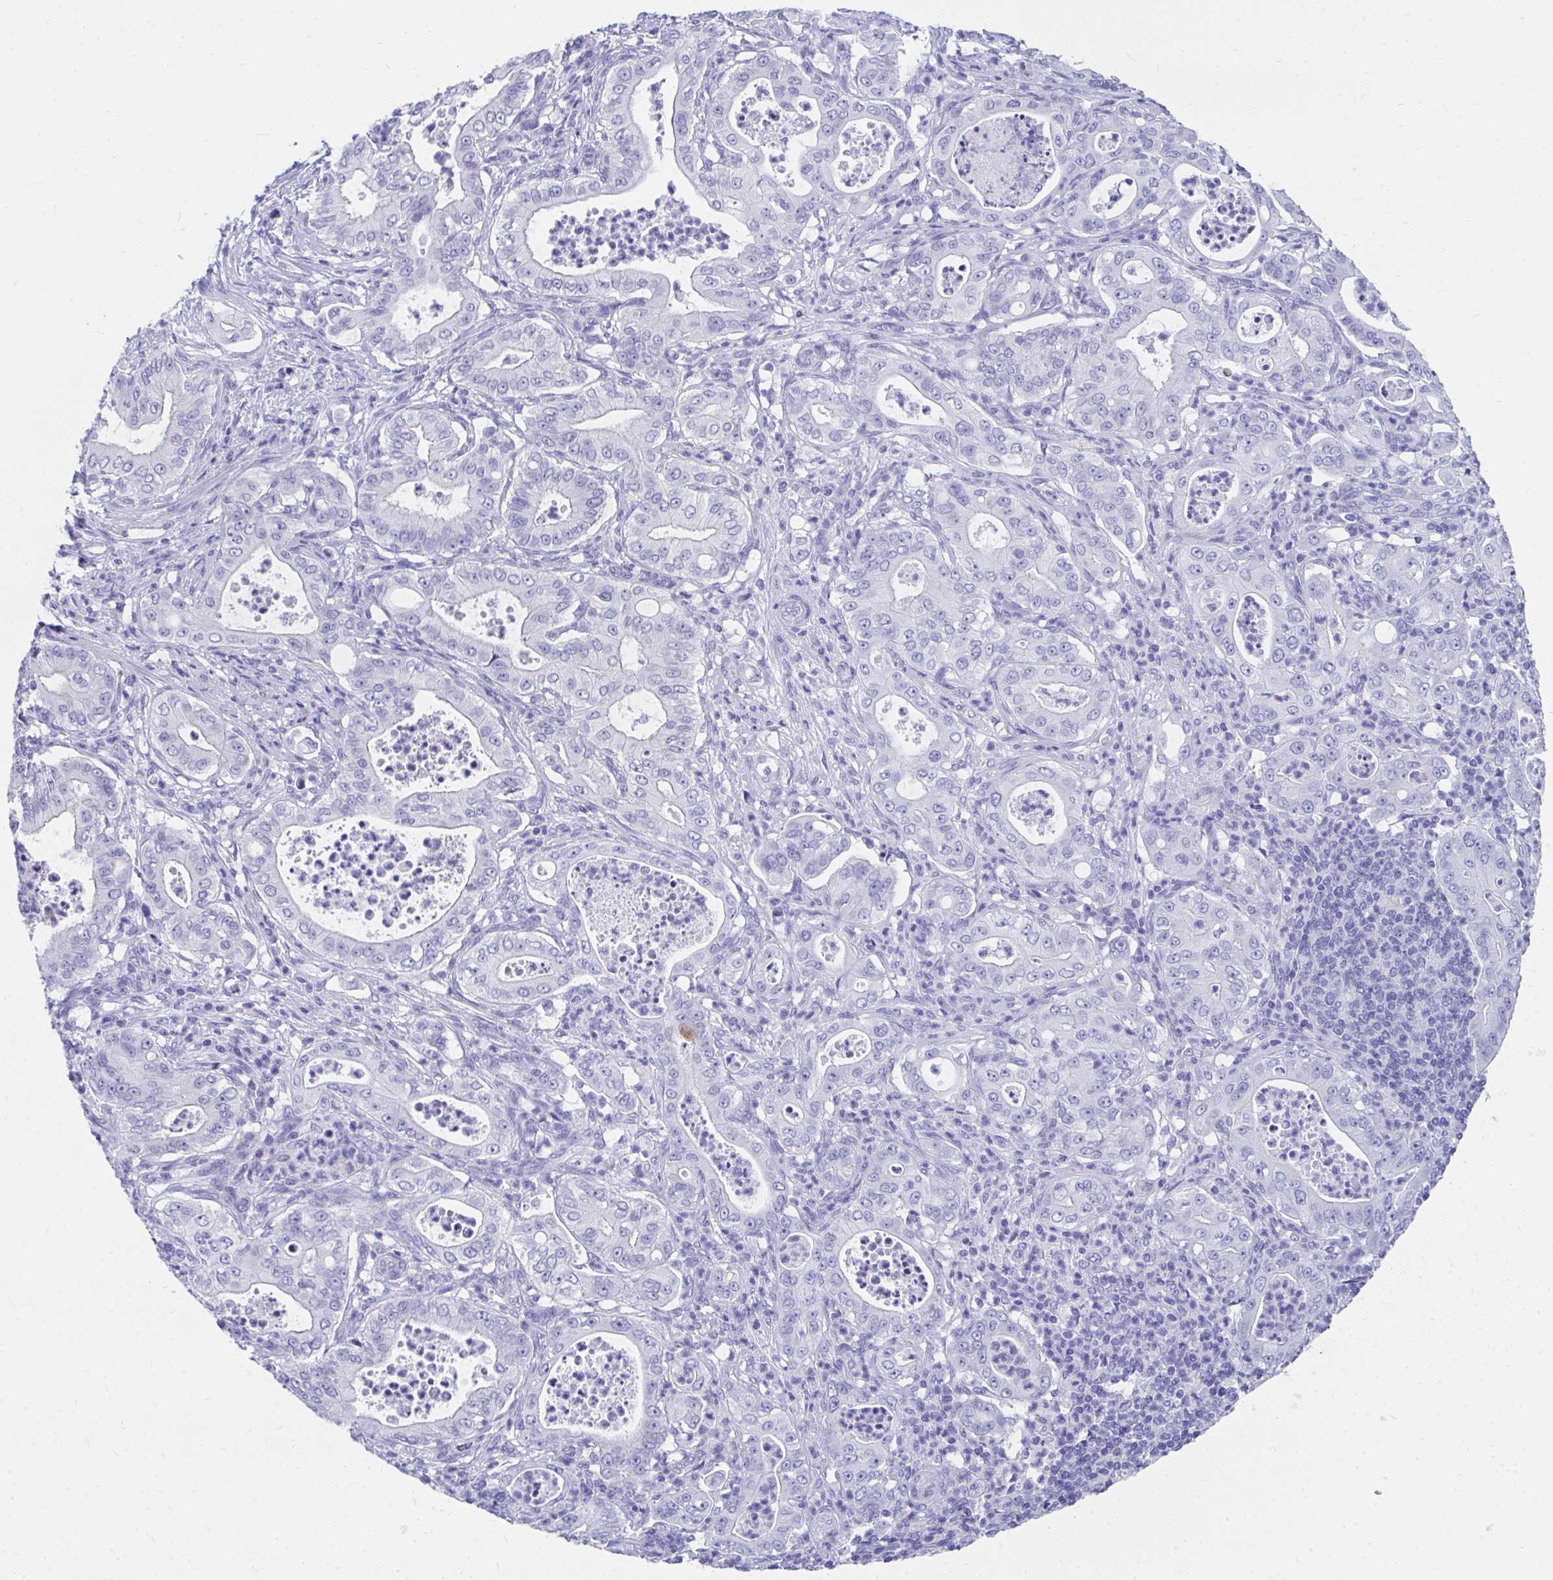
{"staining": {"intensity": "negative", "quantity": "none", "location": "none"}, "tissue": "pancreatic cancer", "cell_type": "Tumor cells", "image_type": "cancer", "snomed": [{"axis": "morphology", "description": "Adenocarcinoma, NOS"}, {"axis": "topography", "description": "Pancreas"}], "caption": "Immunohistochemistry (IHC) photomicrograph of pancreatic cancer stained for a protein (brown), which exhibits no staining in tumor cells. Brightfield microscopy of immunohistochemistry stained with DAB (brown) and hematoxylin (blue), captured at high magnification.", "gene": "HGD", "patient": {"sex": "male", "age": 71}}